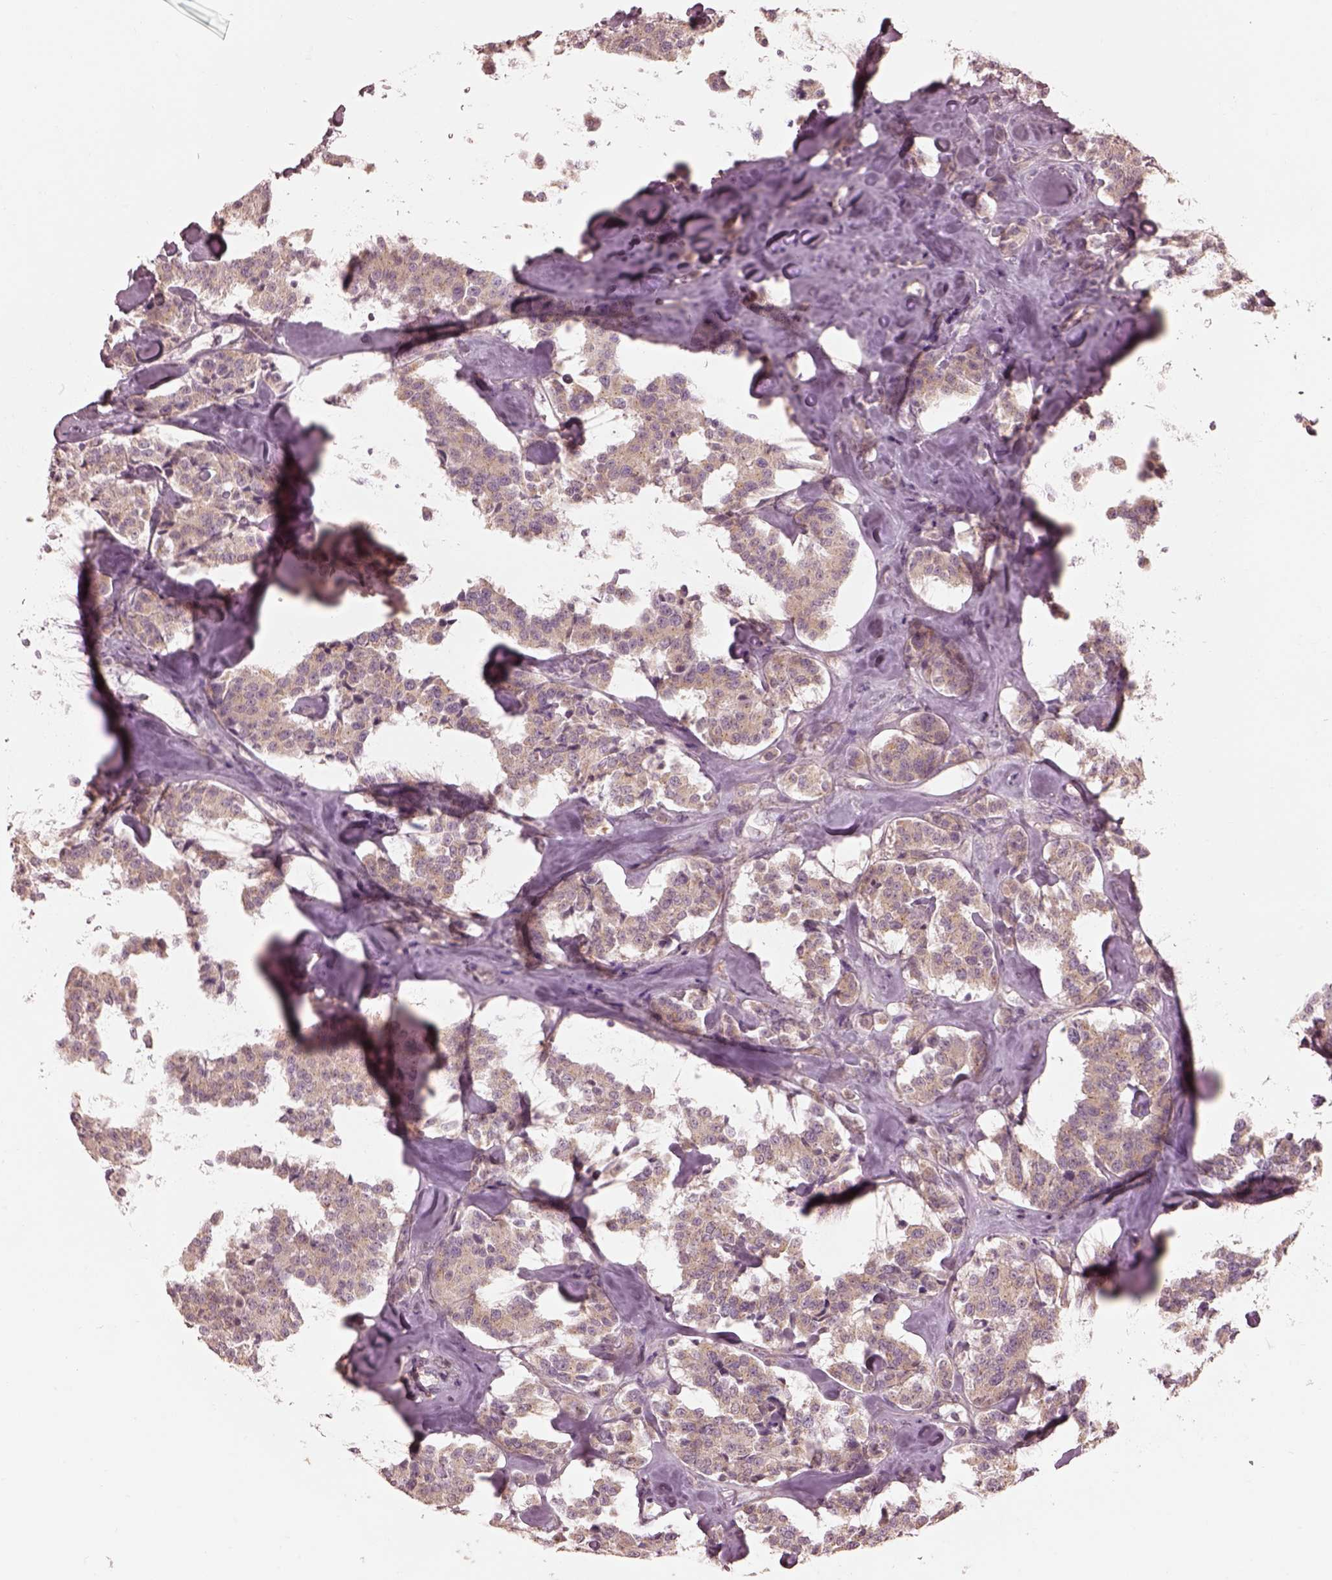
{"staining": {"intensity": "weak", "quantity": ">75%", "location": "cytoplasmic/membranous"}, "tissue": "carcinoid", "cell_type": "Tumor cells", "image_type": "cancer", "snomed": [{"axis": "morphology", "description": "Carcinoid, malignant, NOS"}, {"axis": "topography", "description": "Pancreas"}], "caption": "Immunohistochemistry (IHC) of malignant carcinoid displays low levels of weak cytoplasmic/membranous staining in about >75% of tumor cells.", "gene": "PRKACG", "patient": {"sex": "male", "age": 41}}